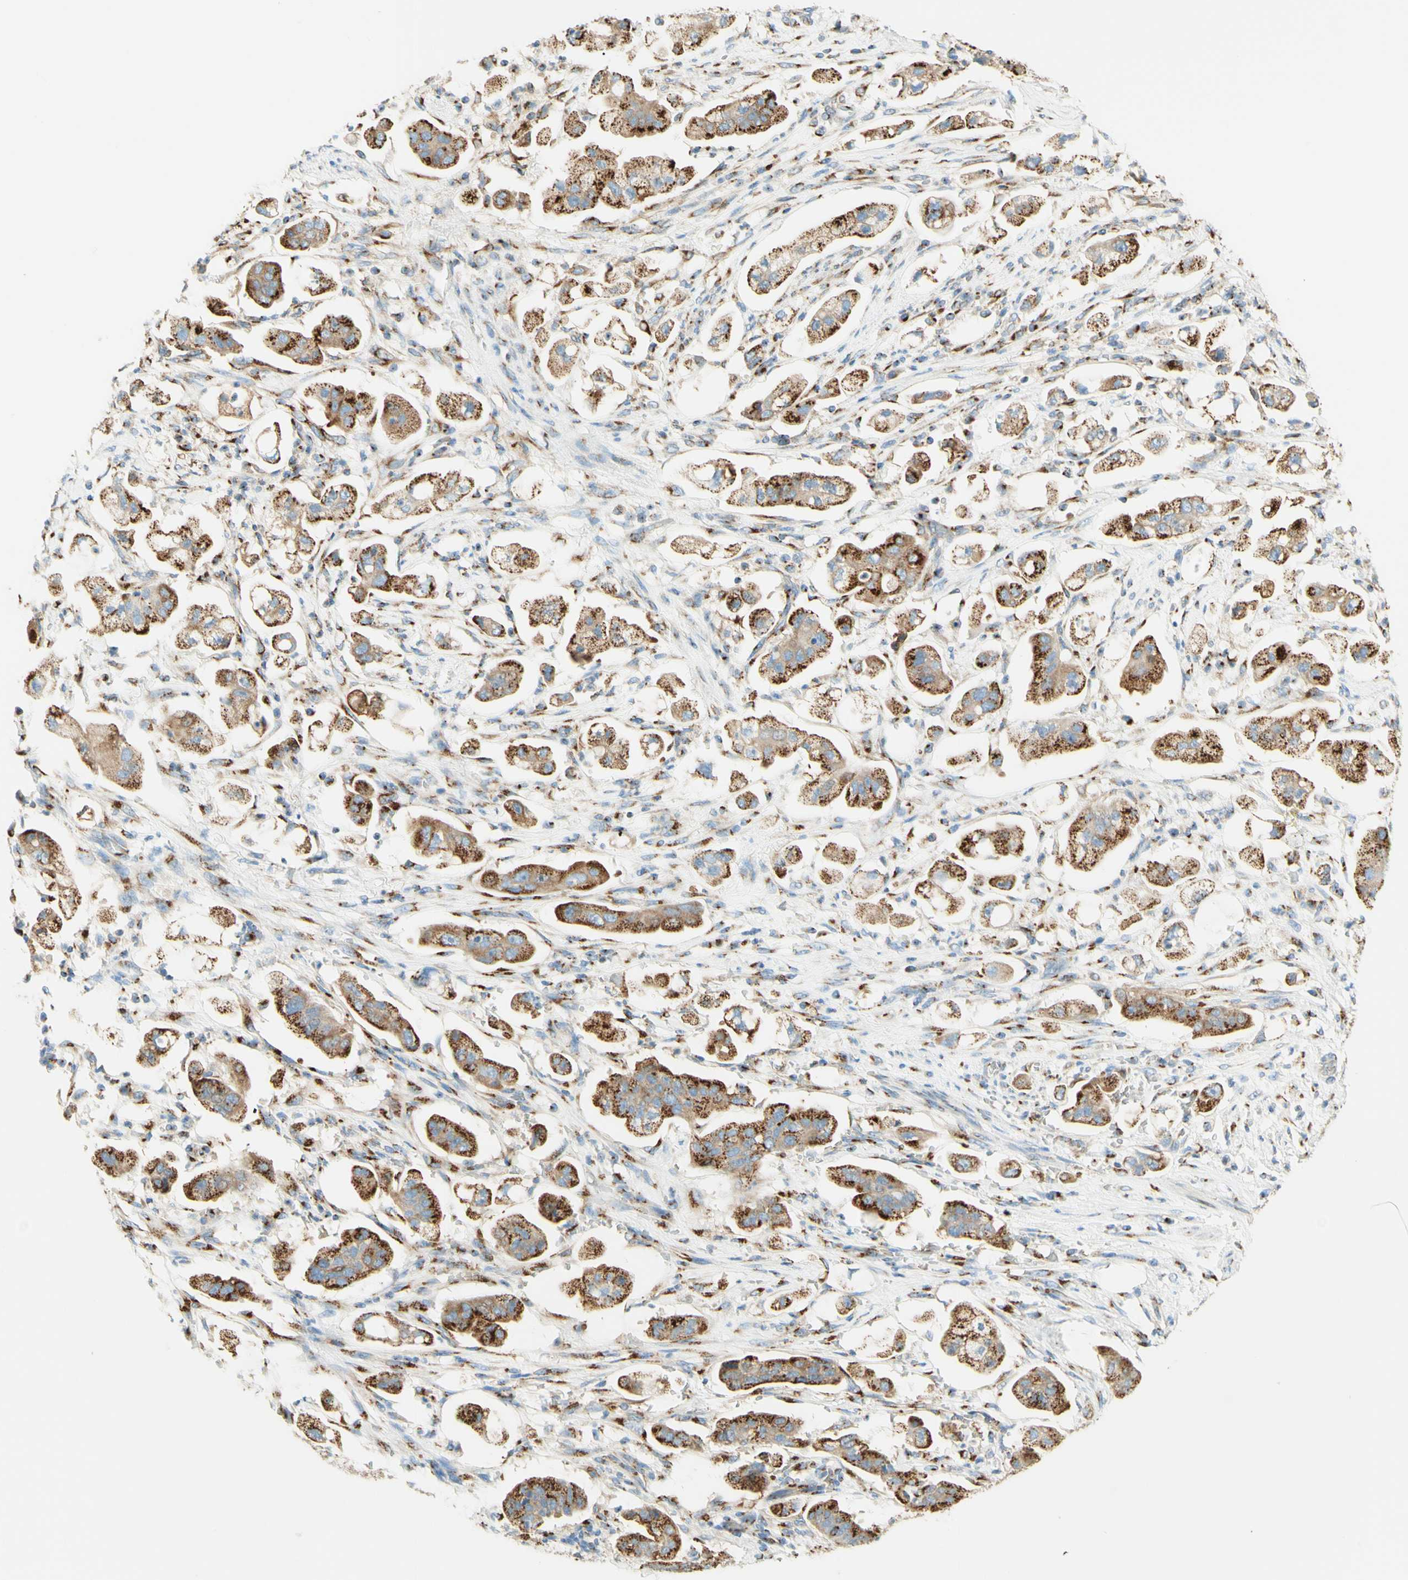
{"staining": {"intensity": "strong", "quantity": ">75%", "location": "cytoplasmic/membranous"}, "tissue": "stomach cancer", "cell_type": "Tumor cells", "image_type": "cancer", "snomed": [{"axis": "morphology", "description": "Adenocarcinoma, NOS"}, {"axis": "topography", "description": "Stomach"}], "caption": "The micrograph shows immunohistochemical staining of stomach cancer. There is strong cytoplasmic/membranous expression is appreciated in approximately >75% of tumor cells.", "gene": "GOLGB1", "patient": {"sex": "male", "age": 62}}